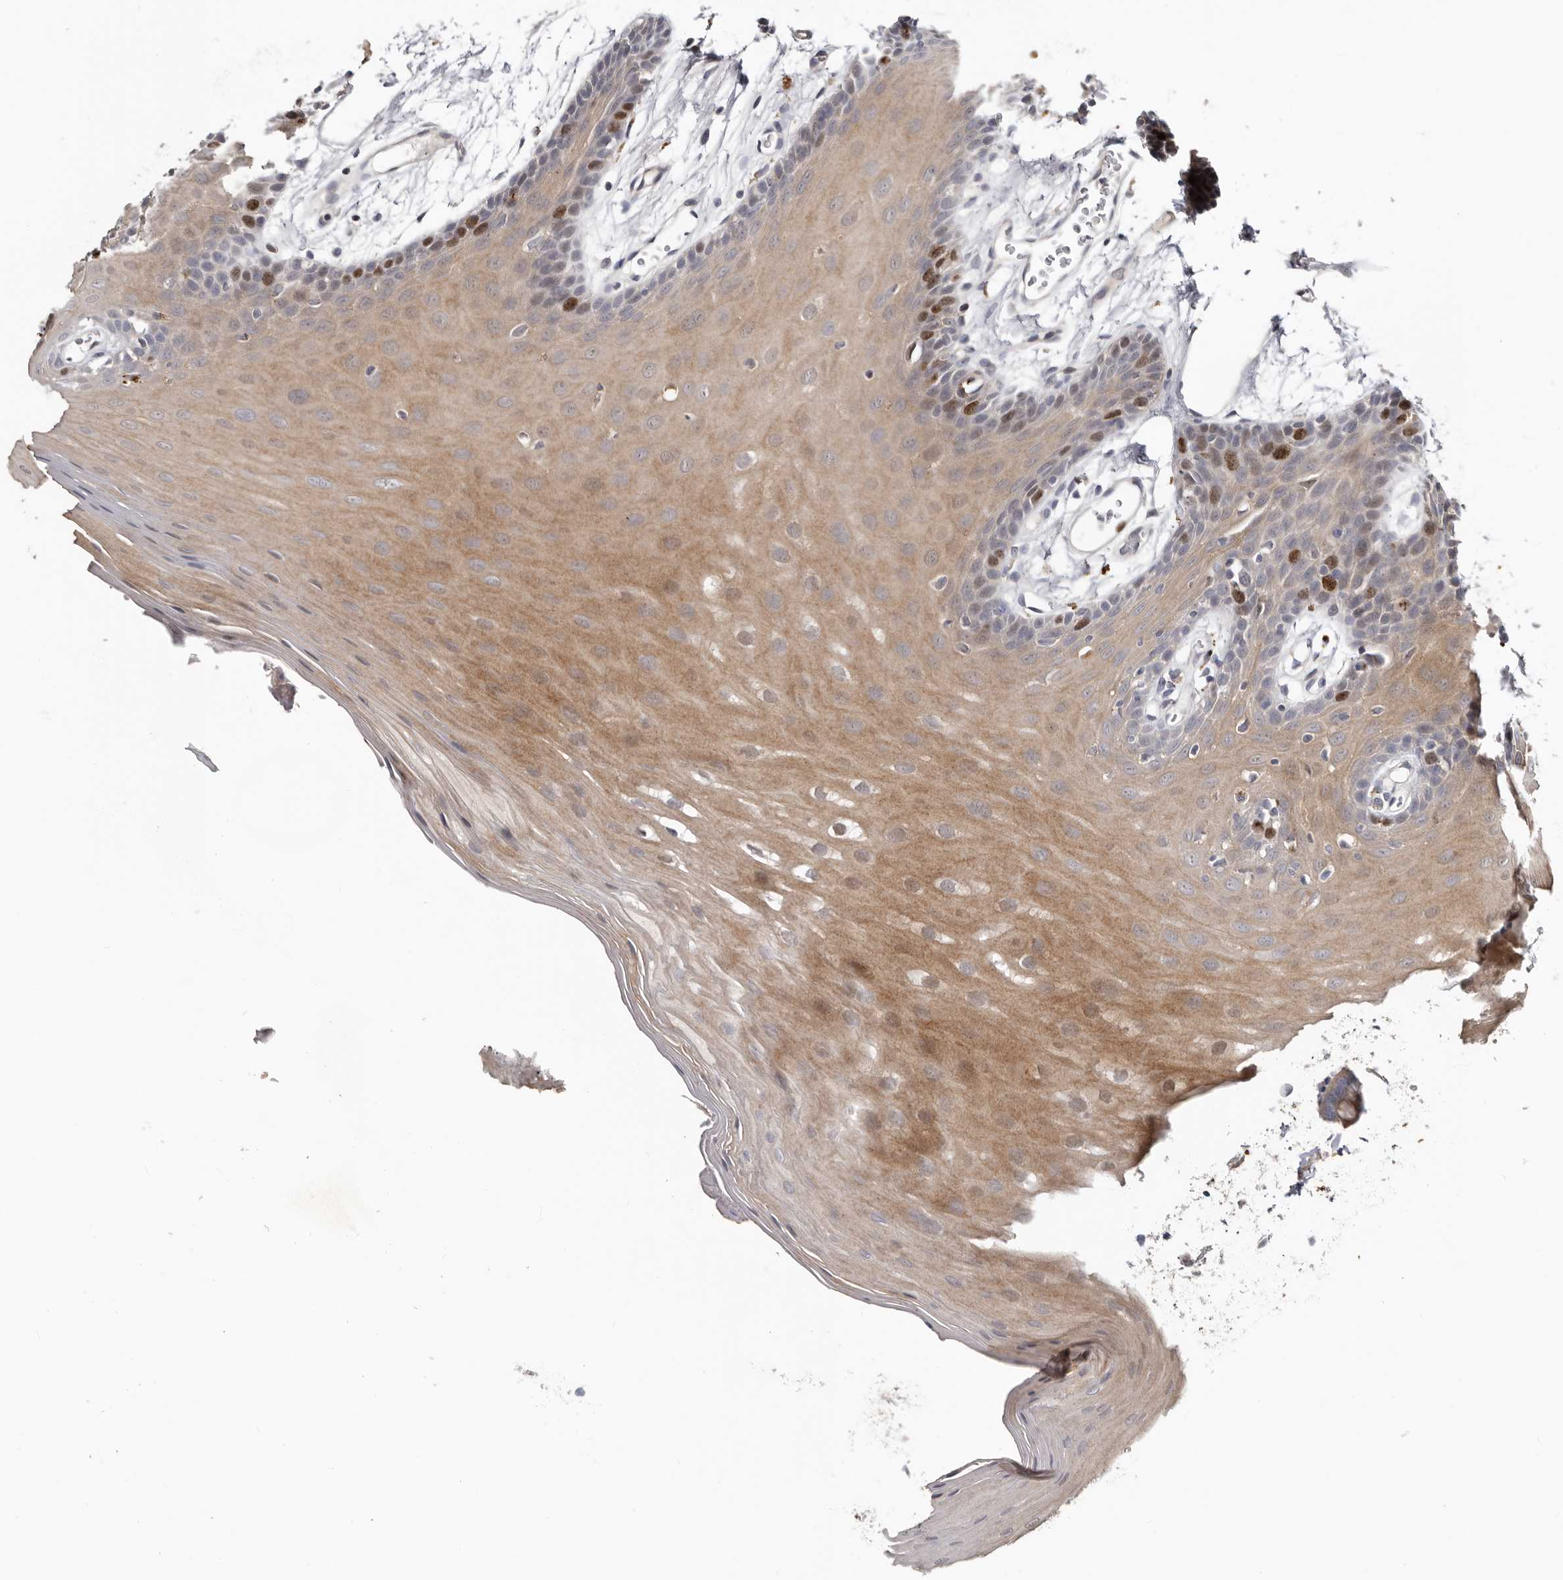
{"staining": {"intensity": "moderate", "quantity": "<25%", "location": "cytoplasmic/membranous,nuclear"}, "tissue": "oral mucosa", "cell_type": "Squamous epithelial cells", "image_type": "normal", "snomed": [{"axis": "morphology", "description": "Normal tissue, NOS"}, {"axis": "morphology", "description": "Squamous cell carcinoma, NOS"}, {"axis": "topography", "description": "Skeletal muscle"}, {"axis": "topography", "description": "Oral tissue"}, {"axis": "topography", "description": "Salivary gland"}, {"axis": "topography", "description": "Head-Neck"}], "caption": "Immunohistochemistry (DAB (3,3'-diaminobenzidine)) staining of unremarkable human oral mucosa reveals moderate cytoplasmic/membranous,nuclear protein expression in about <25% of squamous epithelial cells.", "gene": "CDCA8", "patient": {"sex": "male", "age": 54}}